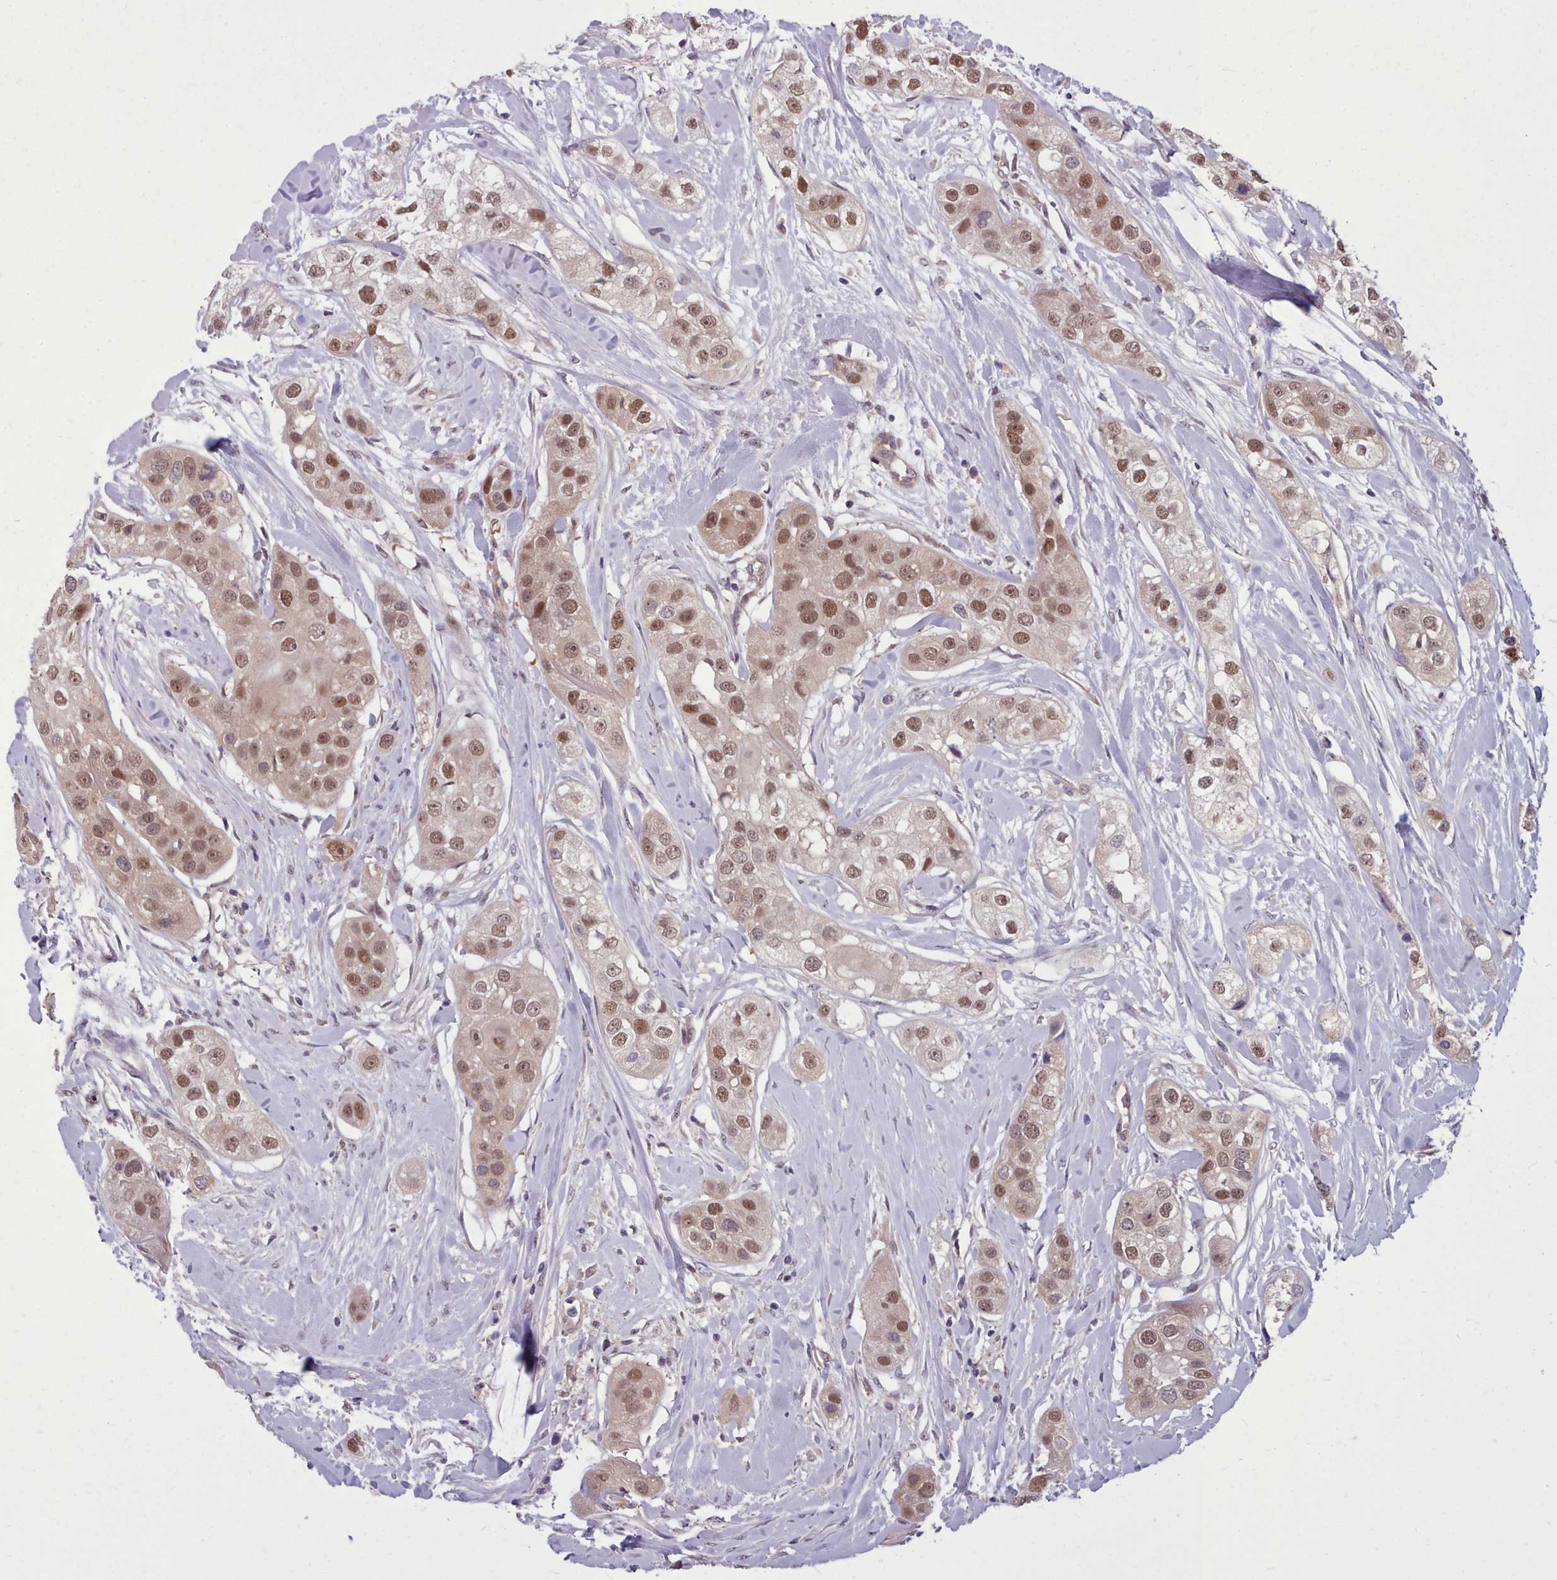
{"staining": {"intensity": "moderate", "quantity": ">75%", "location": "nuclear"}, "tissue": "head and neck cancer", "cell_type": "Tumor cells", "image_type": "cancer", "snomed": [{"axis": "morphology", "description": "Normal tissue, NOS"}, {"axis": "morphology", "description": "Squamous cell carcinoma, NOS"}, {"axis": "topography", "description": "Skeletal muscle"}, {"axis": "topography", "description": "Head-Neck"}], "caption": "Protein expression by immunohistochemistry (IHC) shows moderate nuclear staining in about >75% of tumor cells in squamous cell carcinoma (head and neck).", "gene": "AHCY", "patient": {"sex": "male", "age": 51}}